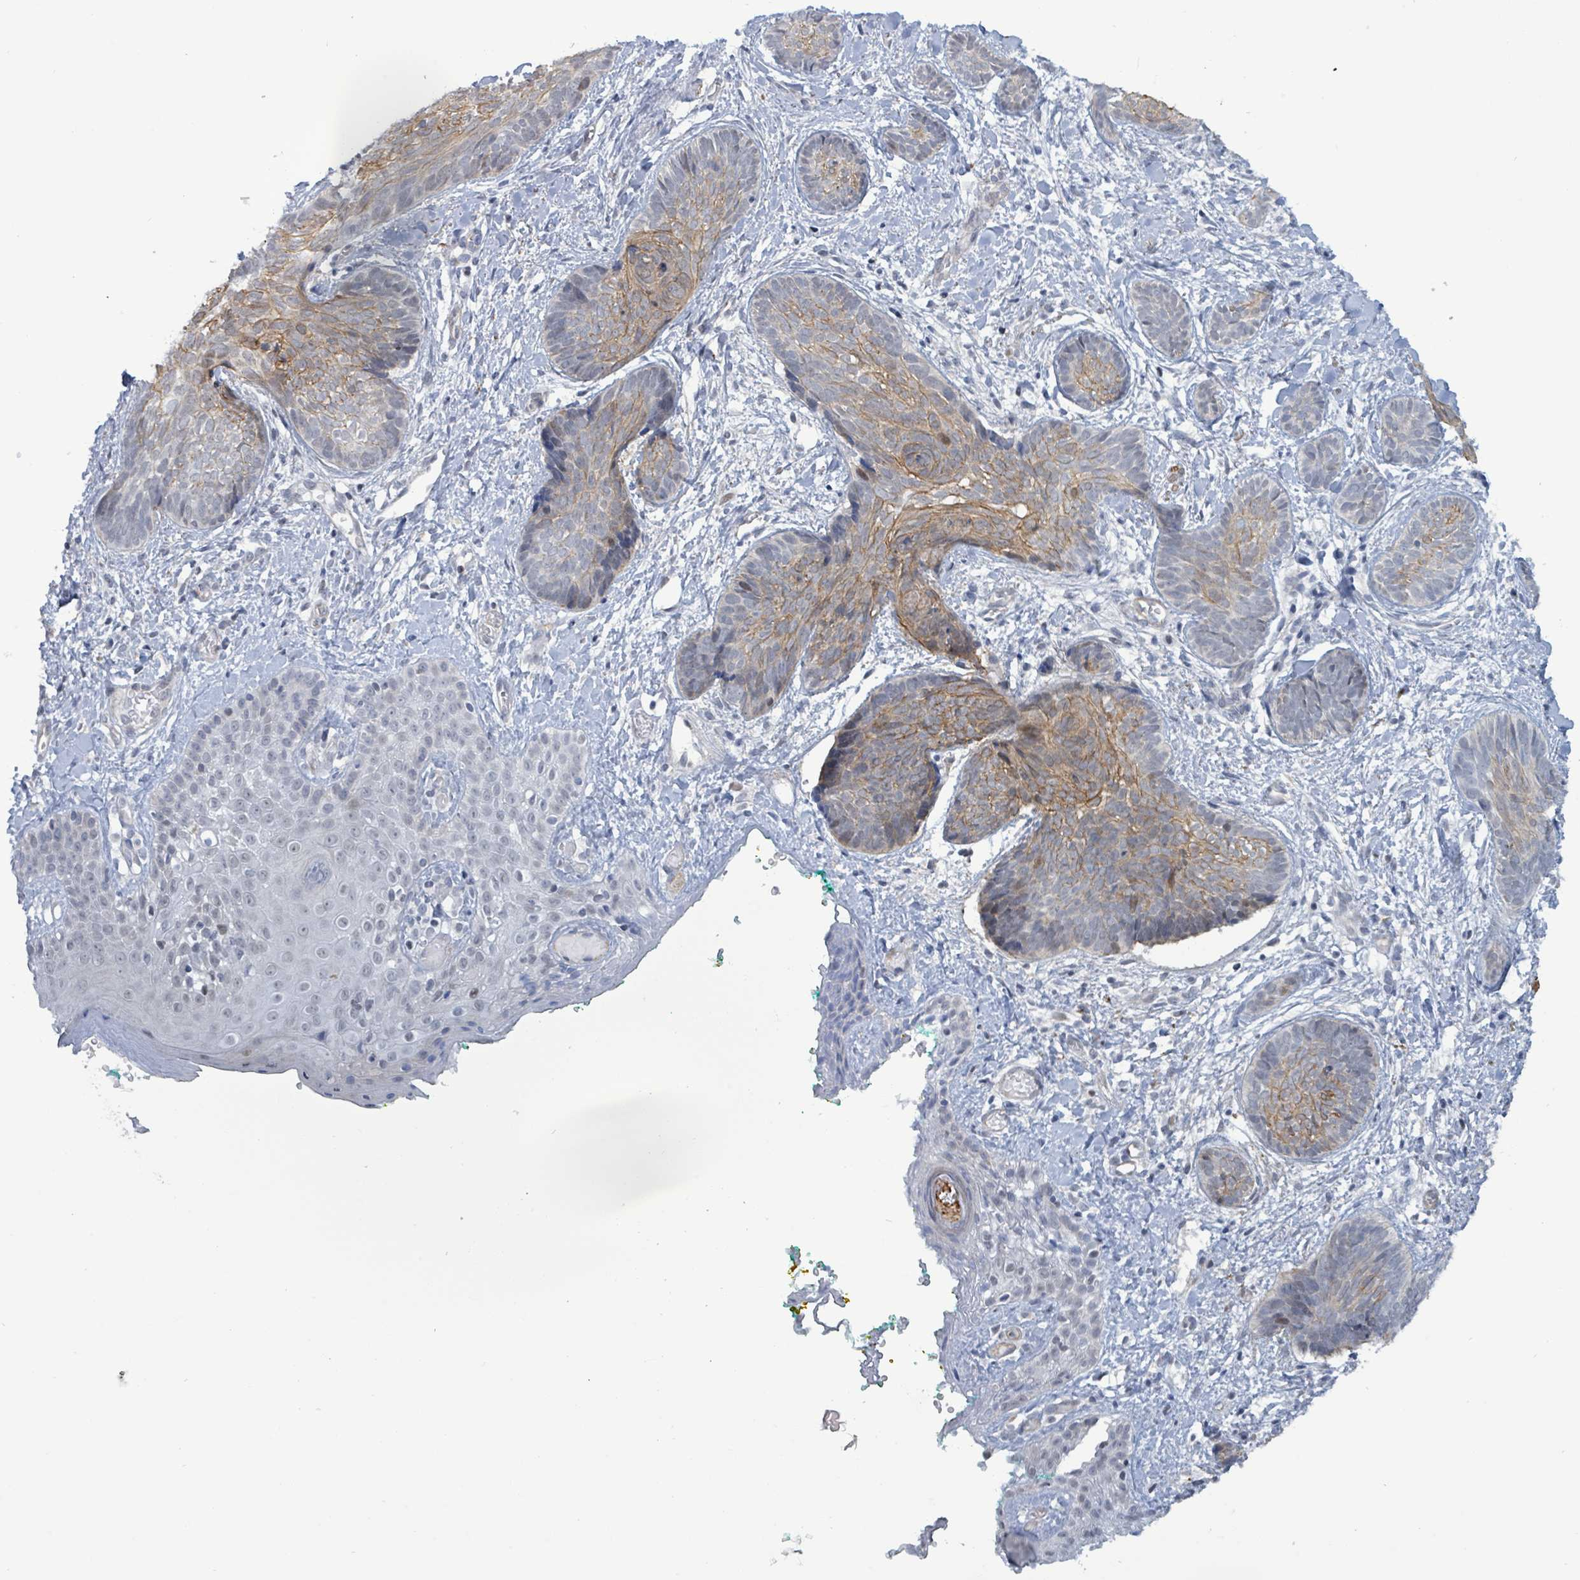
{"staining": {"intensity": "negative", "quantity": "none", "location": "none"}, "tissue": "skin cancer", "cell_type": "Tumor cells", "image_type": "cancer", "snomed": [{"axis": "morphology", "description": "Basal cell carcinoma"}, {"axis": "topography", "description": "Skin"}], "caption": "Human skin cancer stained for a protein using immunohistochemistry displays no staining in tumor cells.", "gene": "DMRTC1B", "patient": {"sex": "female", "age": 81}}